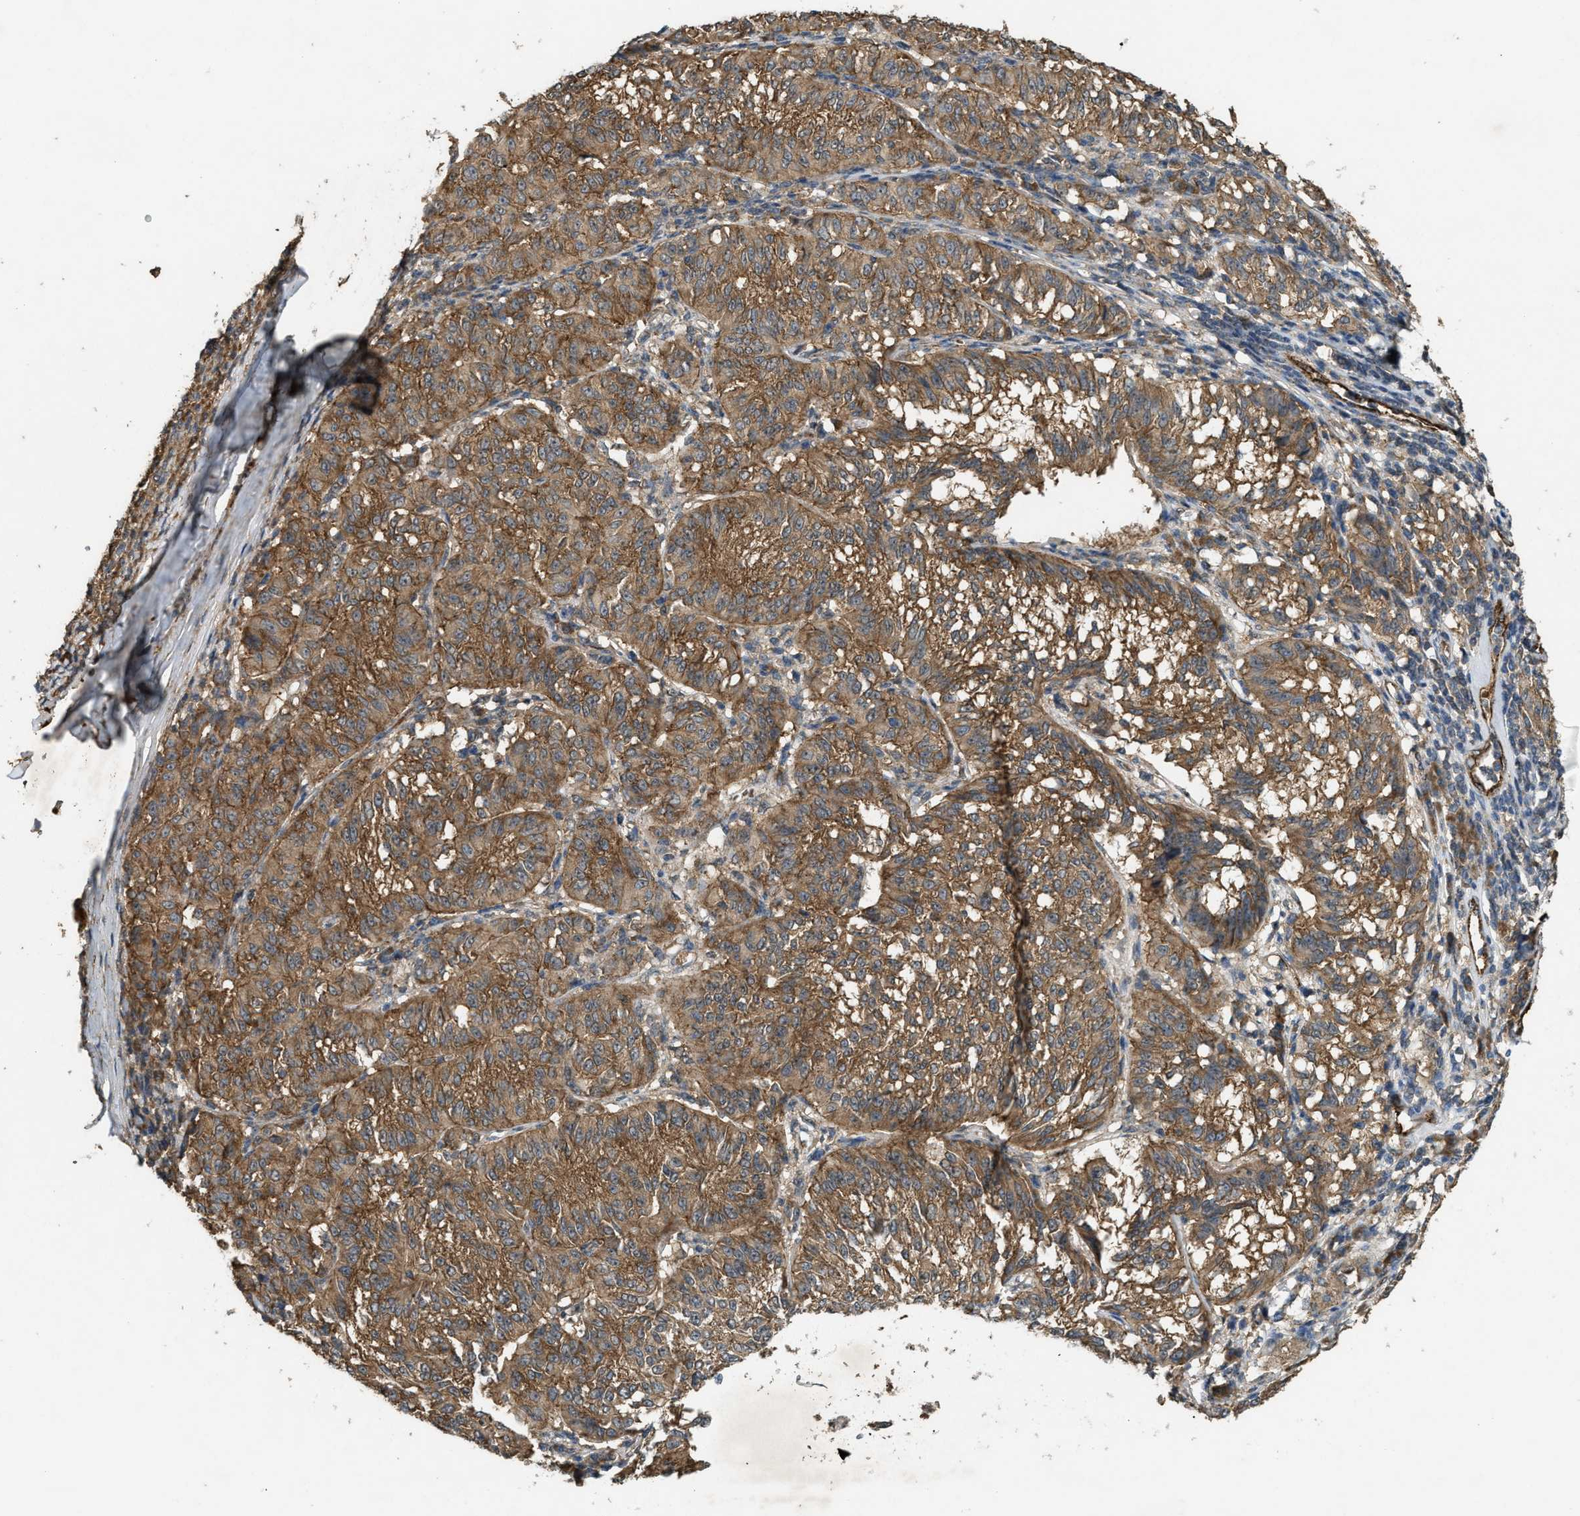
{"staining": {"intensity": "moderate", "quantity": ">75%", "location": "cytoplasmic/membranous"}, "tissue": "melanoma", "cell_type": "Tumor cells", "image_type": "cancer", "snomed": [{"axis": "morphology", "description": "Malignant melanoma, NOS"}, {"axis": "topography", "description": "Skin"}], "caption": "Immunohistochemistry (DAB) staining of human melanoma reveals moderate cytoplasmic/membranous protein positivity in approximately >75% of tumor cells.", "gene": "ARHGEF5", "patient": {"sex": "female", "age": 72}}